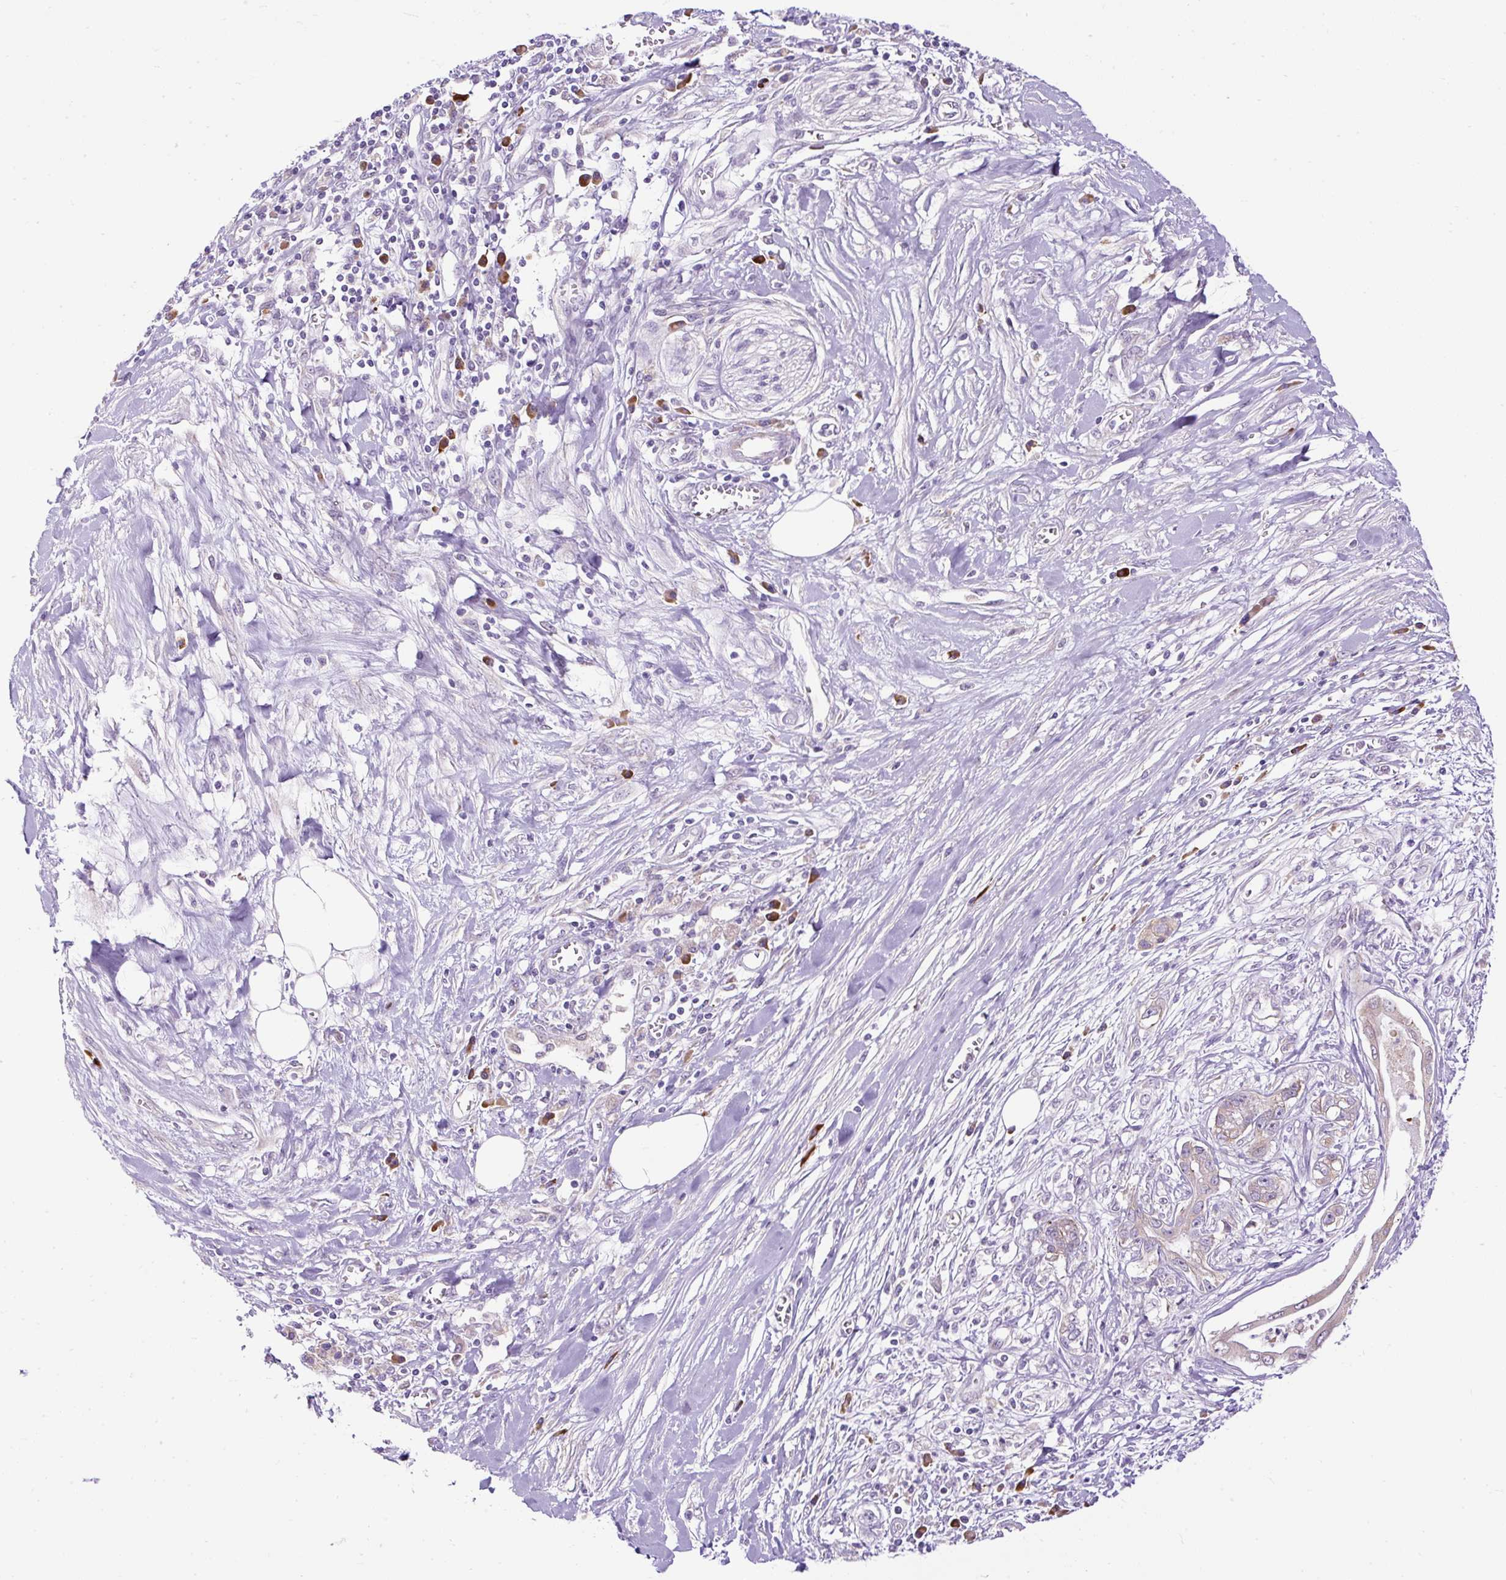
{"staining": {"intensity": "negative", "quantity": "none", "location": "none"}, "tissue": "pancreatic cancer", "cell_type": "Tumor cells", "image_type": "cancer", "snomed": [{"axis": "morphology", "description": "Adenocarcinoma, NOS"}, {"axis": "topography", "description": "Pancreas"}], "caption": "Tumor cells show no significant staining in adenocarcinoma (pancreatic). (DAB (3,3'-diaminobenzidine) IHC, high magnification).", "gene": "FMC1", "patient": {"sex": "female", "age": 56}}